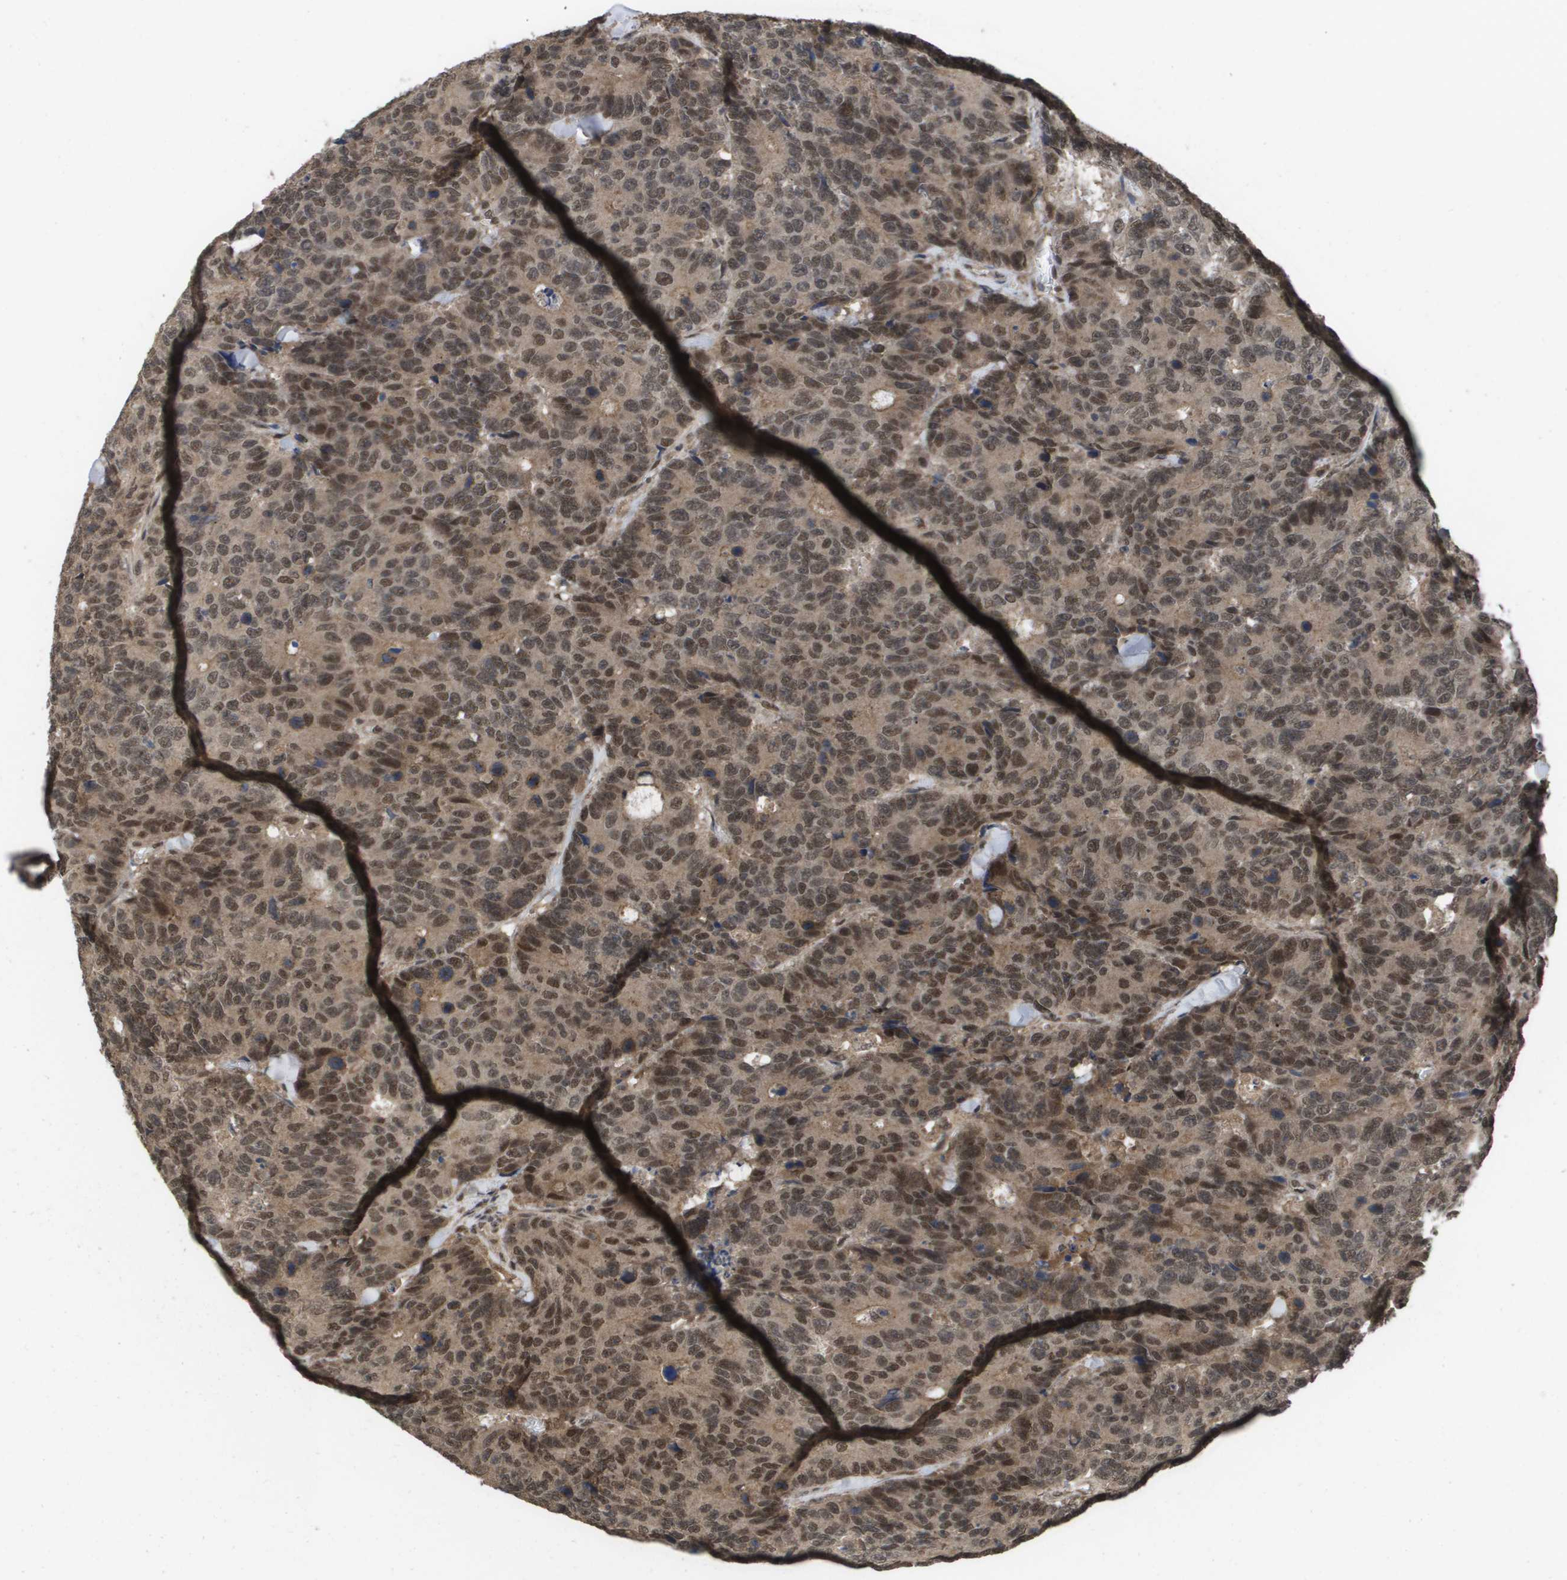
{"staining": {"intensity": "moderate", "quantity": ">75%", "location": "cytoplasmic/membranous,nuclear"}, "tissue": "colorectal cancer", "cell_type": "Tumor cells", "image_type": "cancer", "snomed": [{"axis": "morphology", "description": "Adenocarcinoma, NOS"}, {"axis": "topography", "description": "Colon"}], "caption": "IHC of human colorectal cancer demonstrates medium levels of moderate cytoplasmic/membranous and nuclear positivity in about >75% of tumor cells.", "gene": "AMBRA1", "patient": {"sex": "female", "age": 86}}